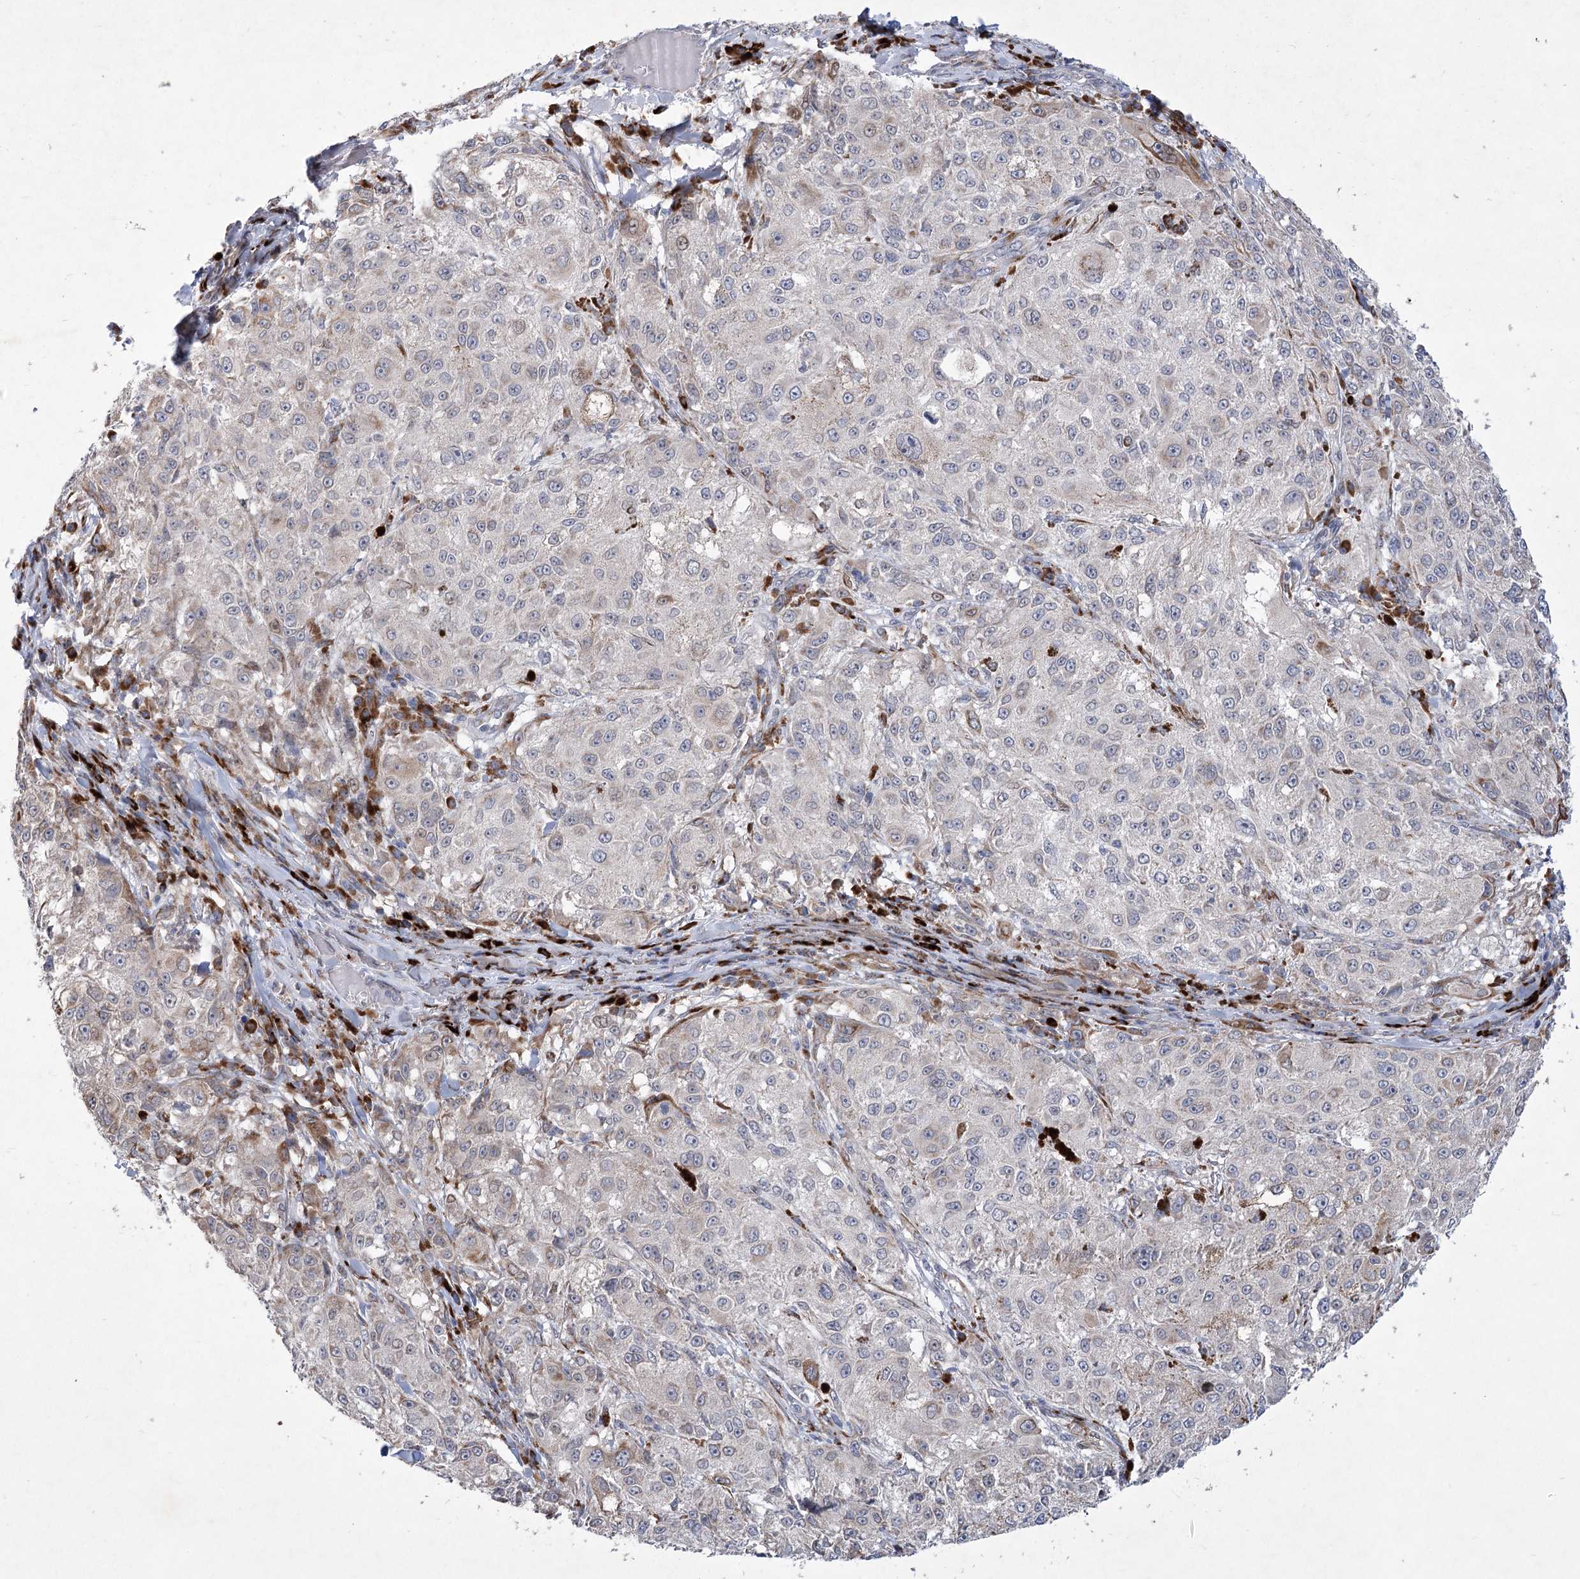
{"staining": {"intensity": "negative", "quantity": "none", "location": "none"}, "tissue": "melanoma", "cell_type": "Tumor cells", "image_type": "cancer", "snomed": [{"axis": "morphology", "description": "Necrosis, NOS"}, {"axis": "morphology", "description": "Malignant melanoma, NOS"}, {"axis": "topography", "description": "Skin"}], "caption": "Immunohistochemistry (IHC) micrograph of human melanoma stained for a protein (brown), which demonstrates no positivity in tumor cells.", "gene": "GCNT4", "patient": {"sex": "female", "age": 87}}